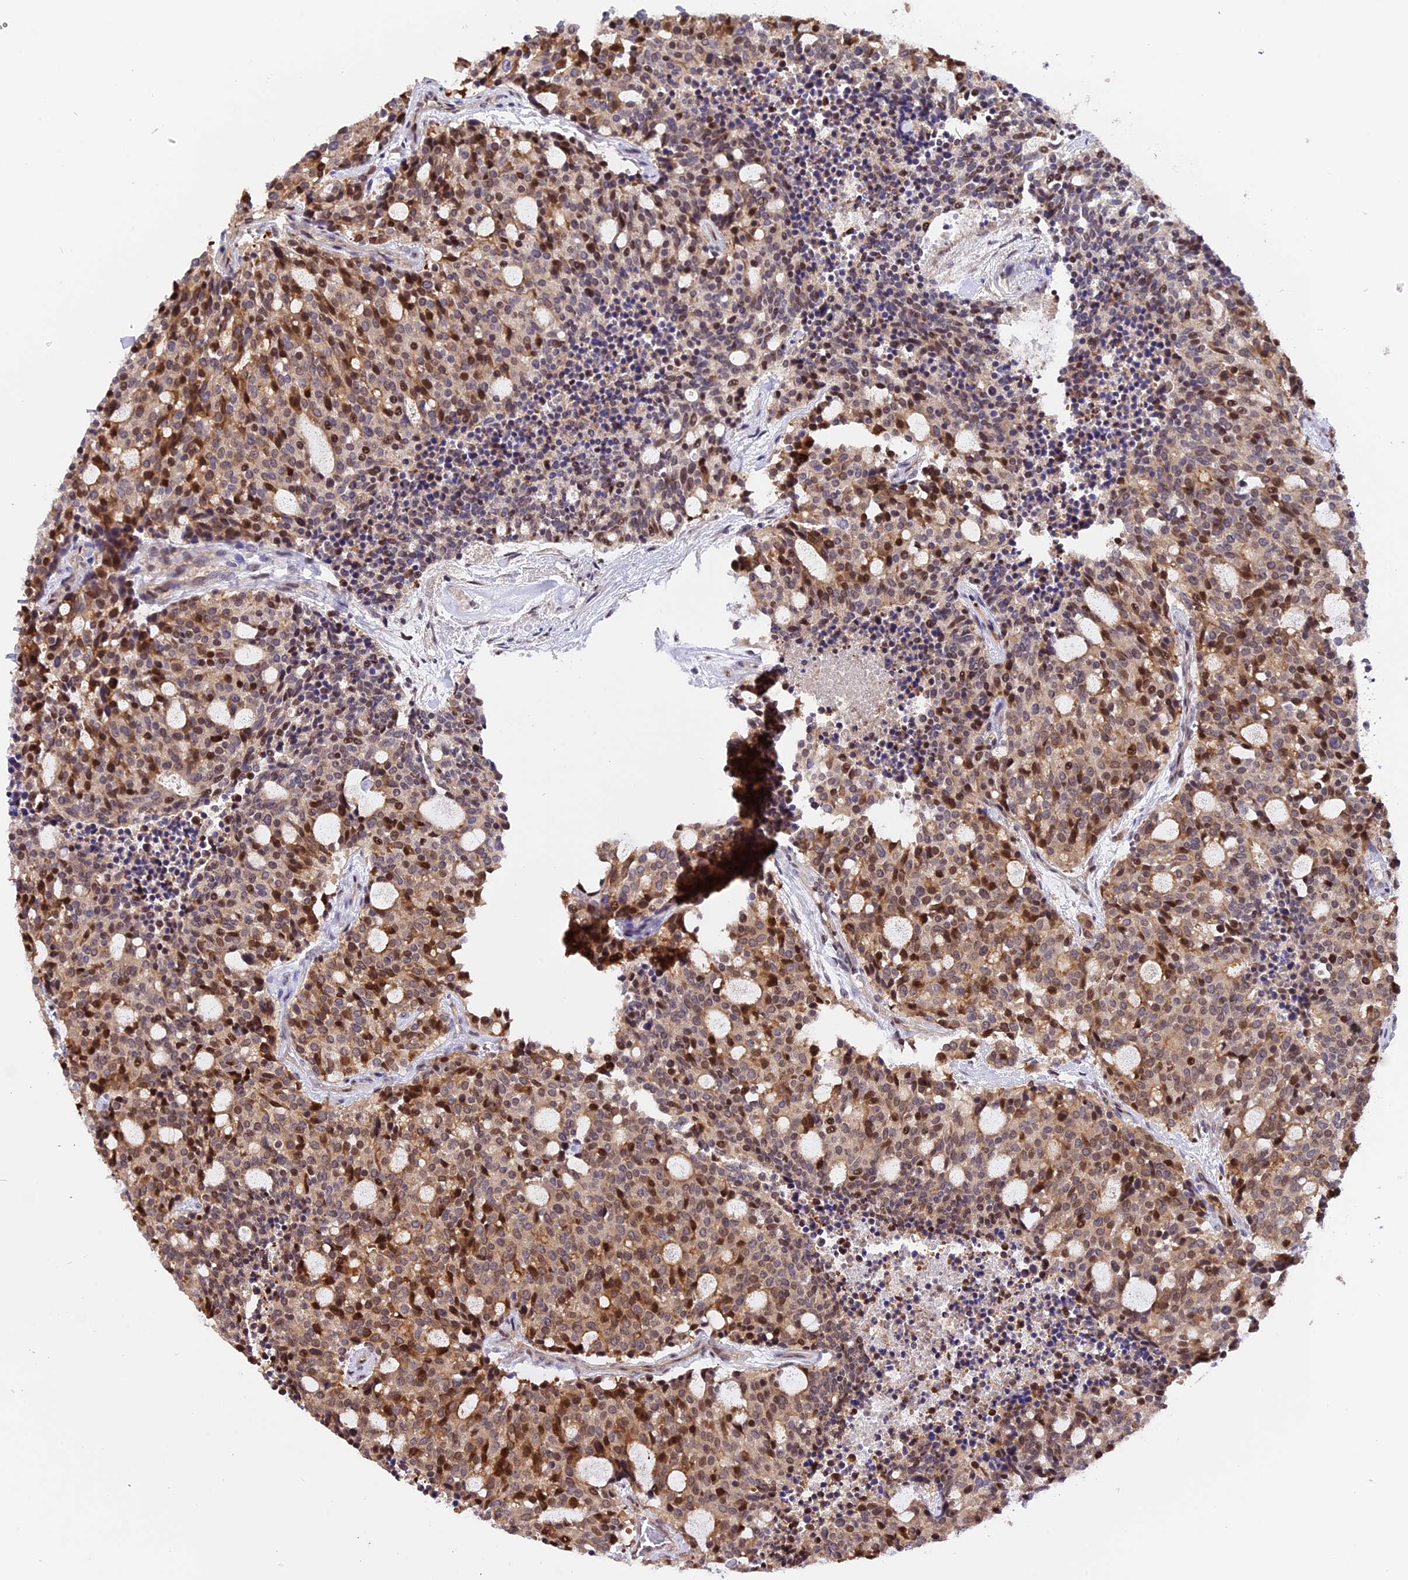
{"staining": {"intensity": "moderate", "quantity": "25%-75%", "location": "cytoplasmic/membranous,nuclear"}, "tissue": "carcinoid", "cell_type": "Tumor cells", "image_type": "cancer", "snomed": [{"axis": "morphology", "description": "Carcinoid, malignant, NOS"}, {"axis": "topography", "description": "Pancreas"}], "caption": "Immunohistochemistry (IHC) (DAB) staining of human carcinoid reveals moderate cytoplasmic/membranous and nuclear protein expression in approximately 25%-75% of tumor cells. Nuclei are stained in blue.", "gene": "HERPUD1", "patient": {"sex": "female", "age": 54}}